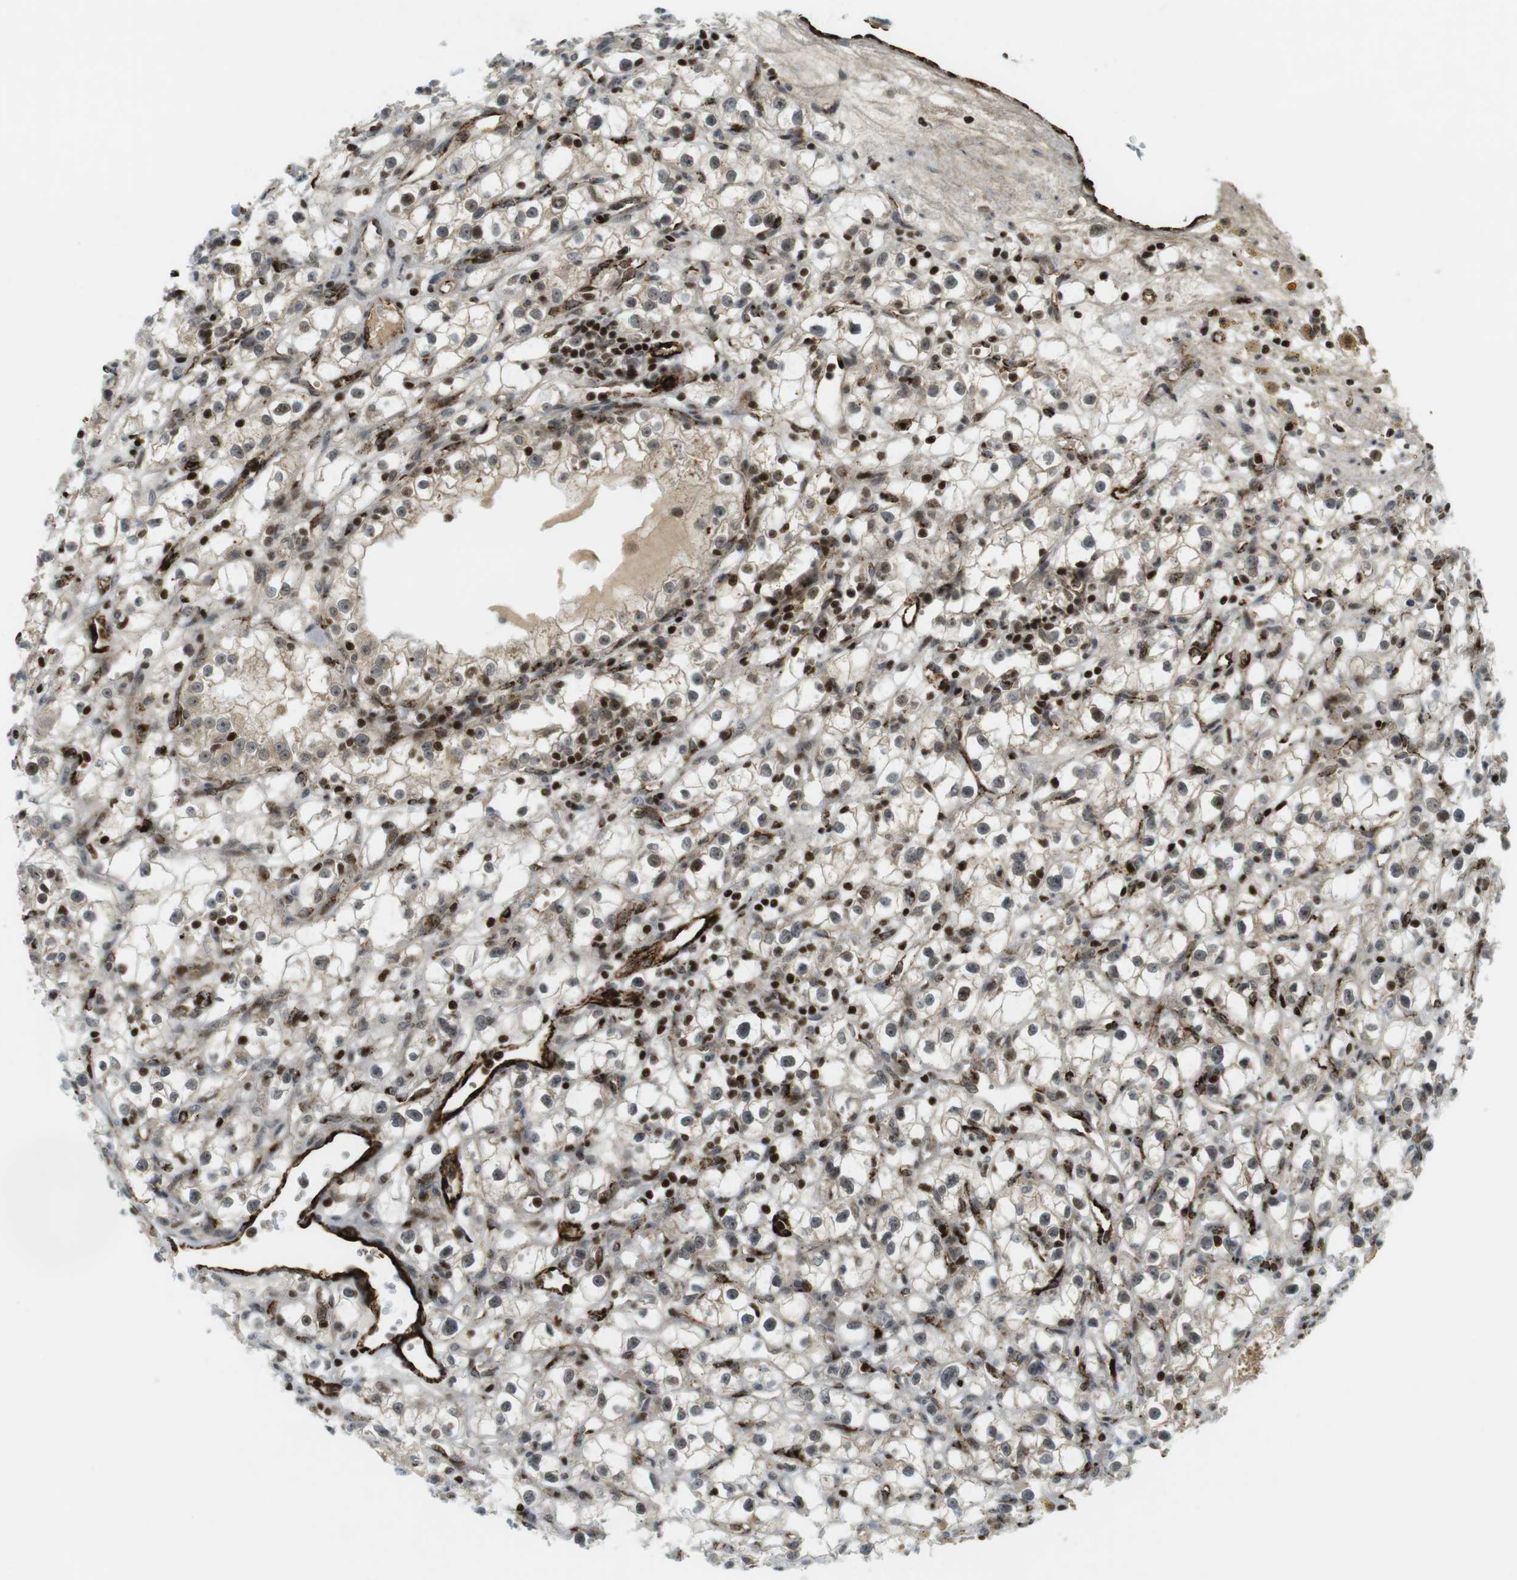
{"staining": {"intensity": "weak", "quantity": ">75%", "location": "cytoplasmic/membranous,nuclear"}, "tissue": "renal cancer", "cell_type": "Tumor cells", "image_type": "cancer", "snomed": [{"axis": "morphology", "description": "Adenocarcinoma, NOS"}, {"axis": "topography", "description": "Kidney"}], "caption": "Immunohistochemistry (IHC) photomicrograph of renal cancer (adenocarcinoma) stained for a protein (brown), which reveals low levels of weak cytoplasmic/membranous and nuclear positivity in about >75% of tumor cells.", "gene": "PPP1R13B", "patient": {"sex": "male", "age": 56}}